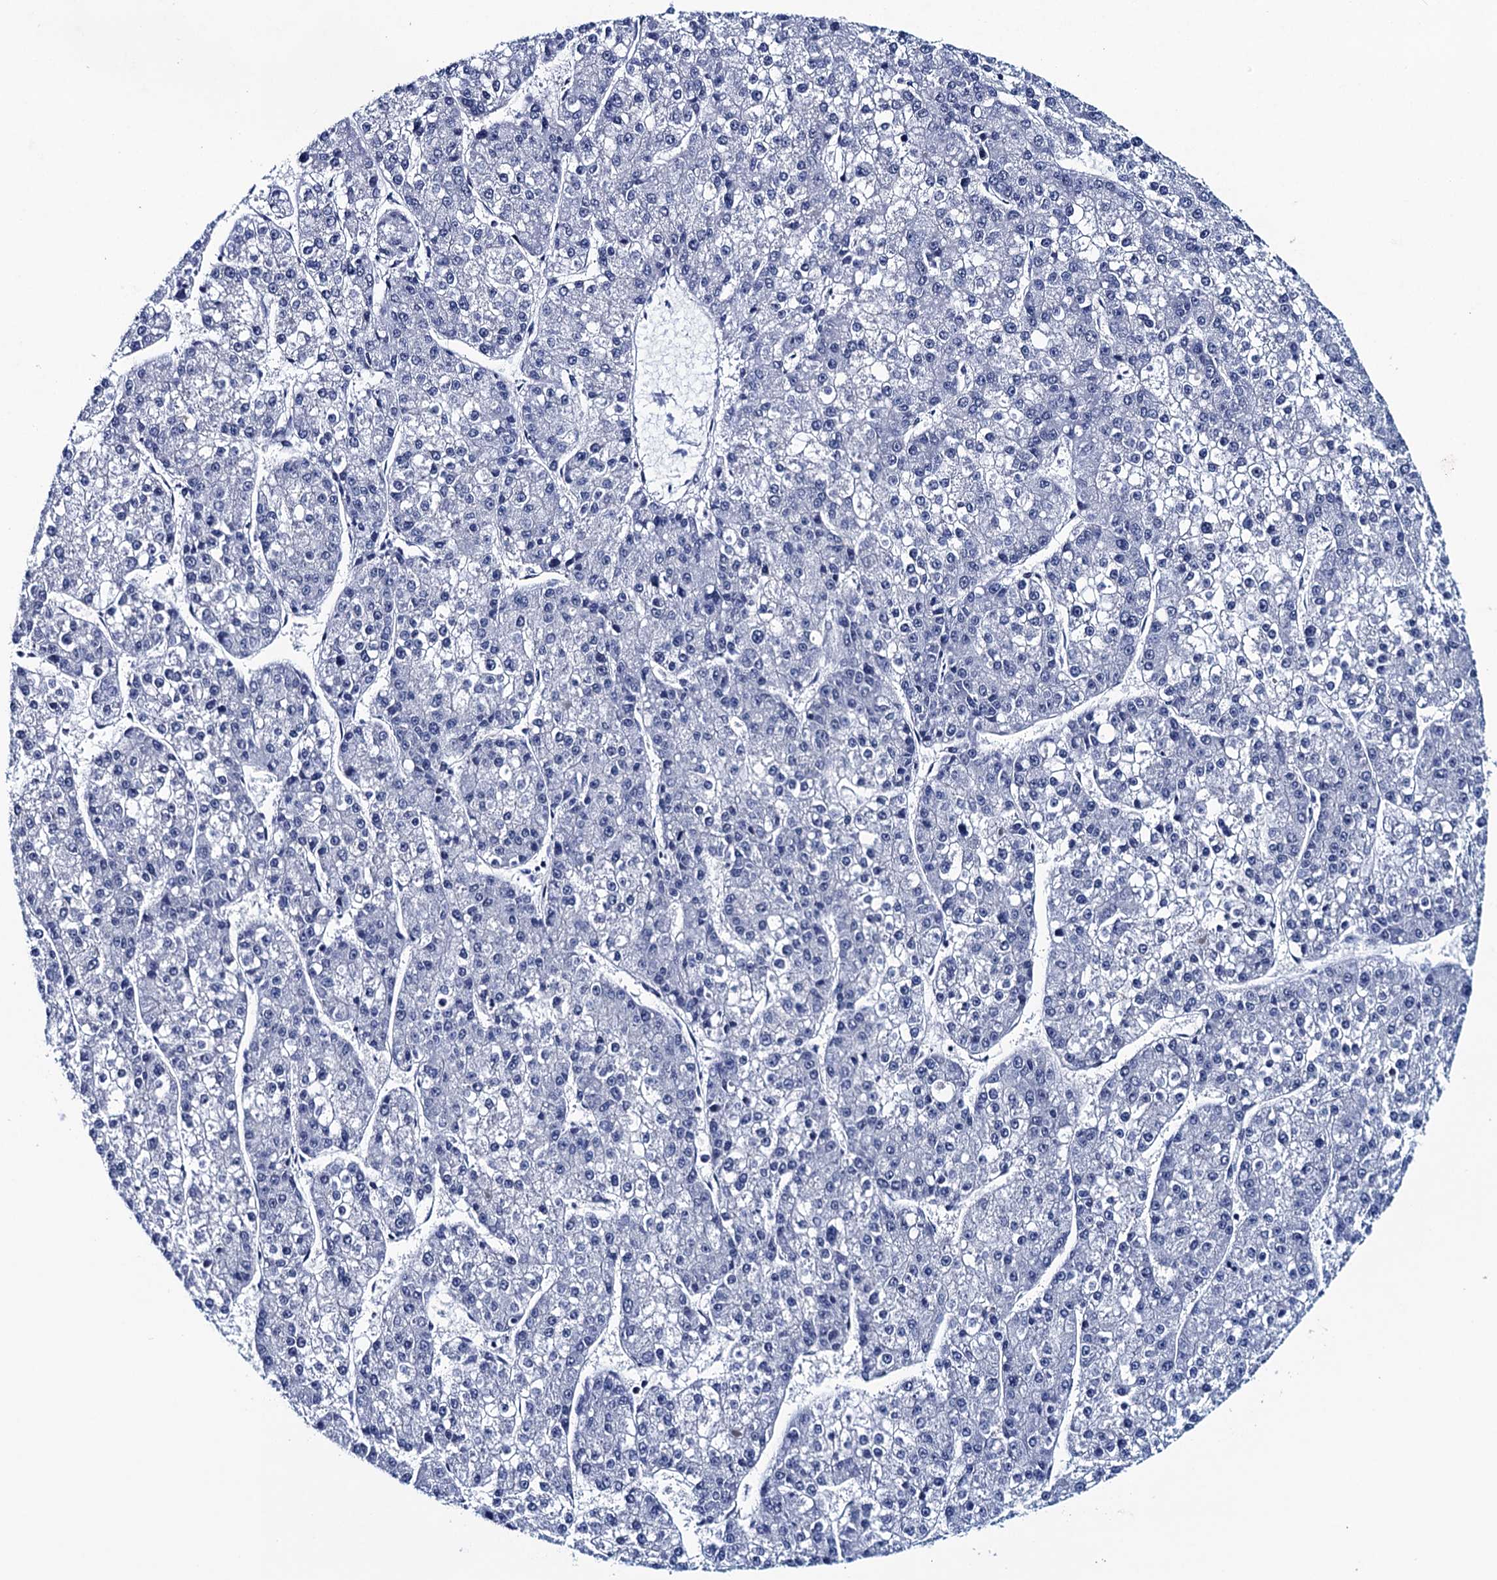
{"staining": {"intensity": "negative", "quantity": "none", "location": "none"}, "tissue": "liver cancer", "cell_type": "Tumor cells", "image_type": "cancer", "snomed": [{"axis": "morphology", "description": "Carcinoma, Hepatocellular, NOS"}, {"axis": "topography", "description": "Liver"}], "caption": "Immunohistochemistry photomicrograph of human hepatocellular carcinoma (liver) stained for a protein (brown), which reveals no positivity in tumor cells. Brightfield microscopy of IHC stained with DAB (3,3'-diaminobenzidine) (brown) and hematoxylin (blue), captured at high magnification.", "gene": "FNBP4", "patient": {"sex": "female", "age": 73}}